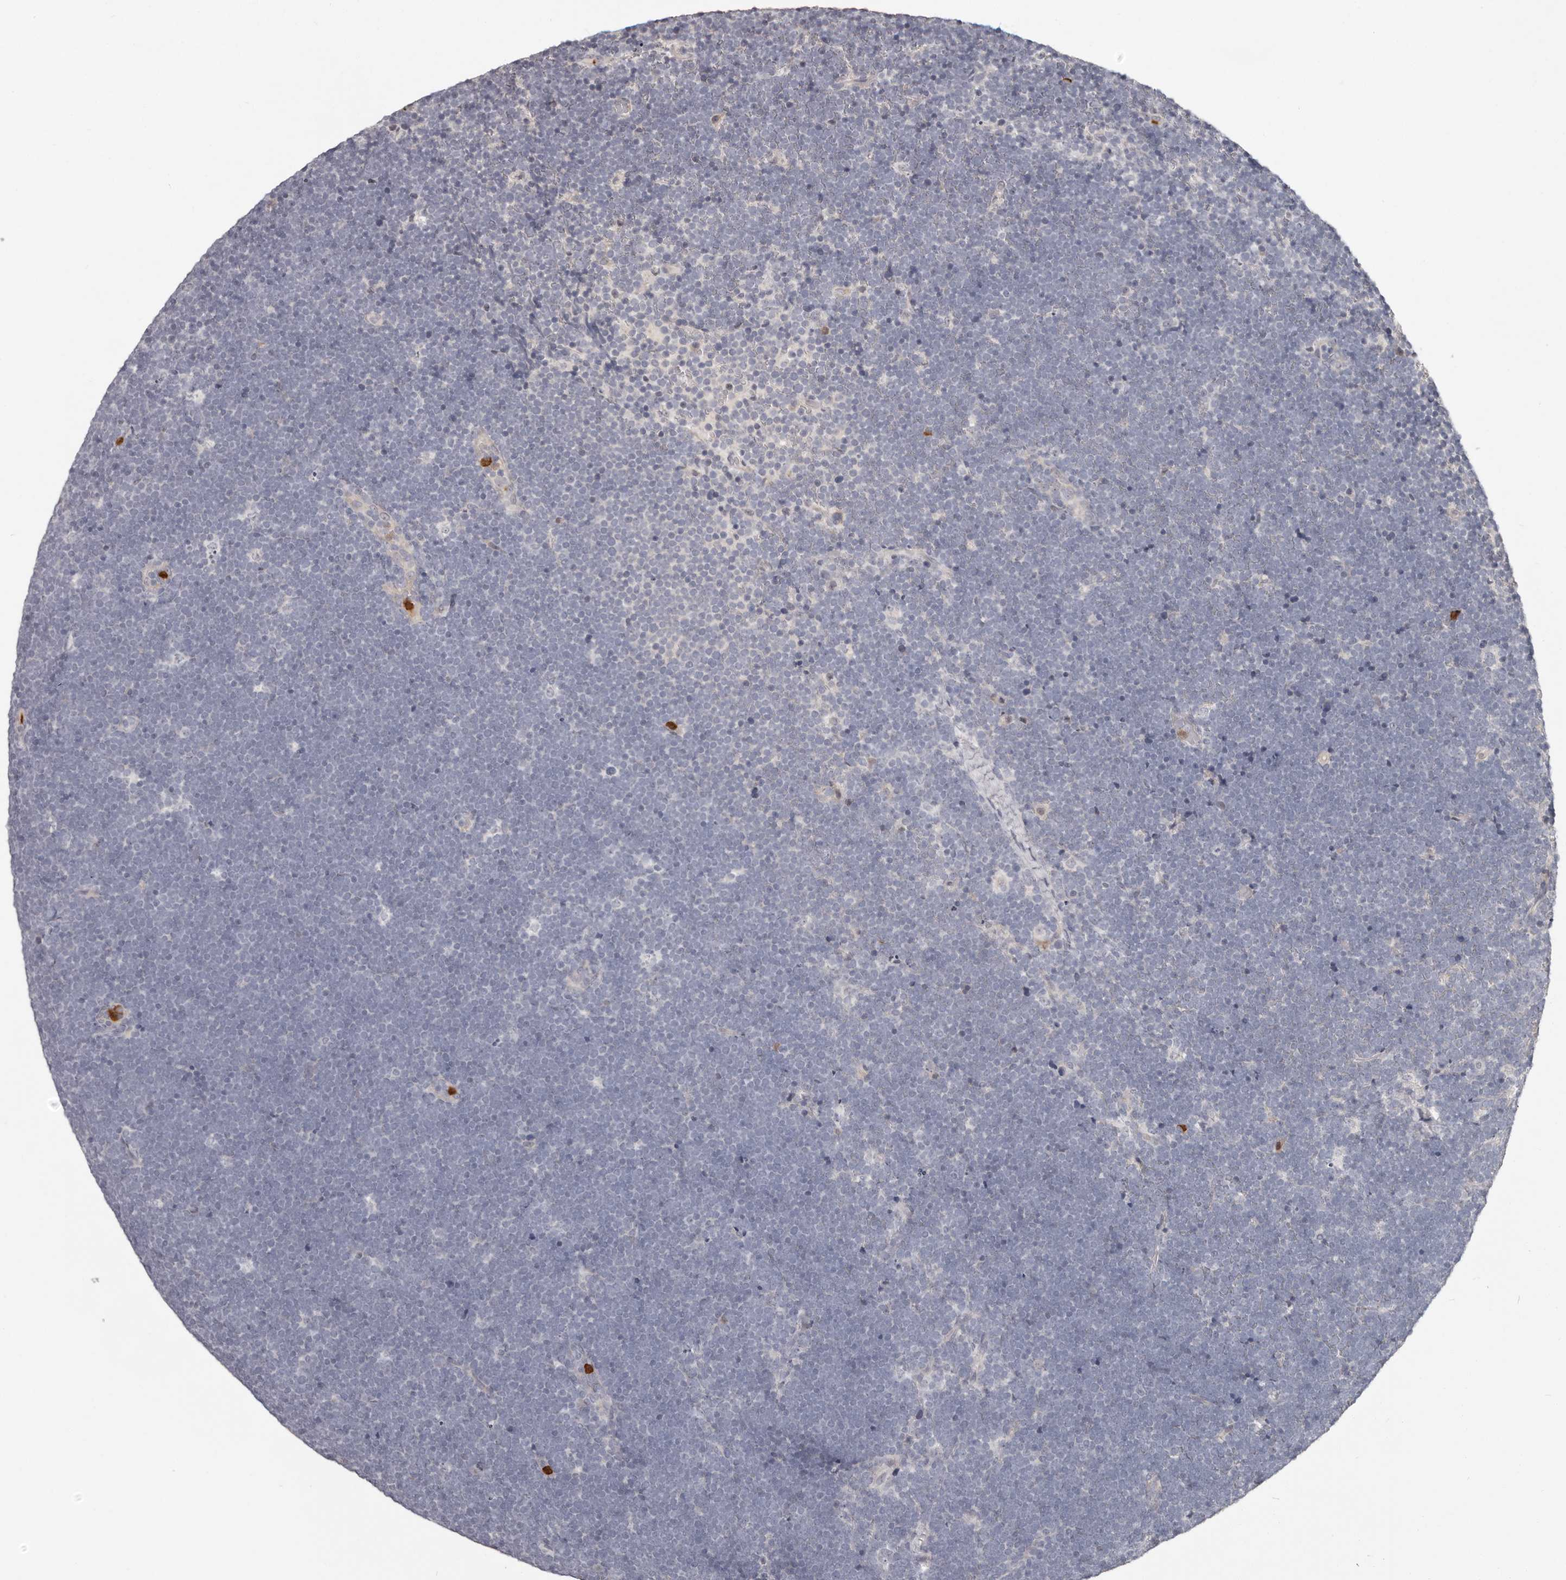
{"staining": {"intensity": "negative", "quantity": "none", "location": "none"}, "tissue": "lymphoma", "cell_type": "Tumor cells", "image_type": "cancer", "snomed": [{"axis": "morphology", "description": "Malignant lymphoma, non-Hodgkin's type, High grade"}, {"axis": "topography", "description": "Lymph node"}], "caption": "Tumor cells are negative for protein expression in human lymphoma.", "gene": "GPR157", "patient": {"sex": "male", "age": 13}}